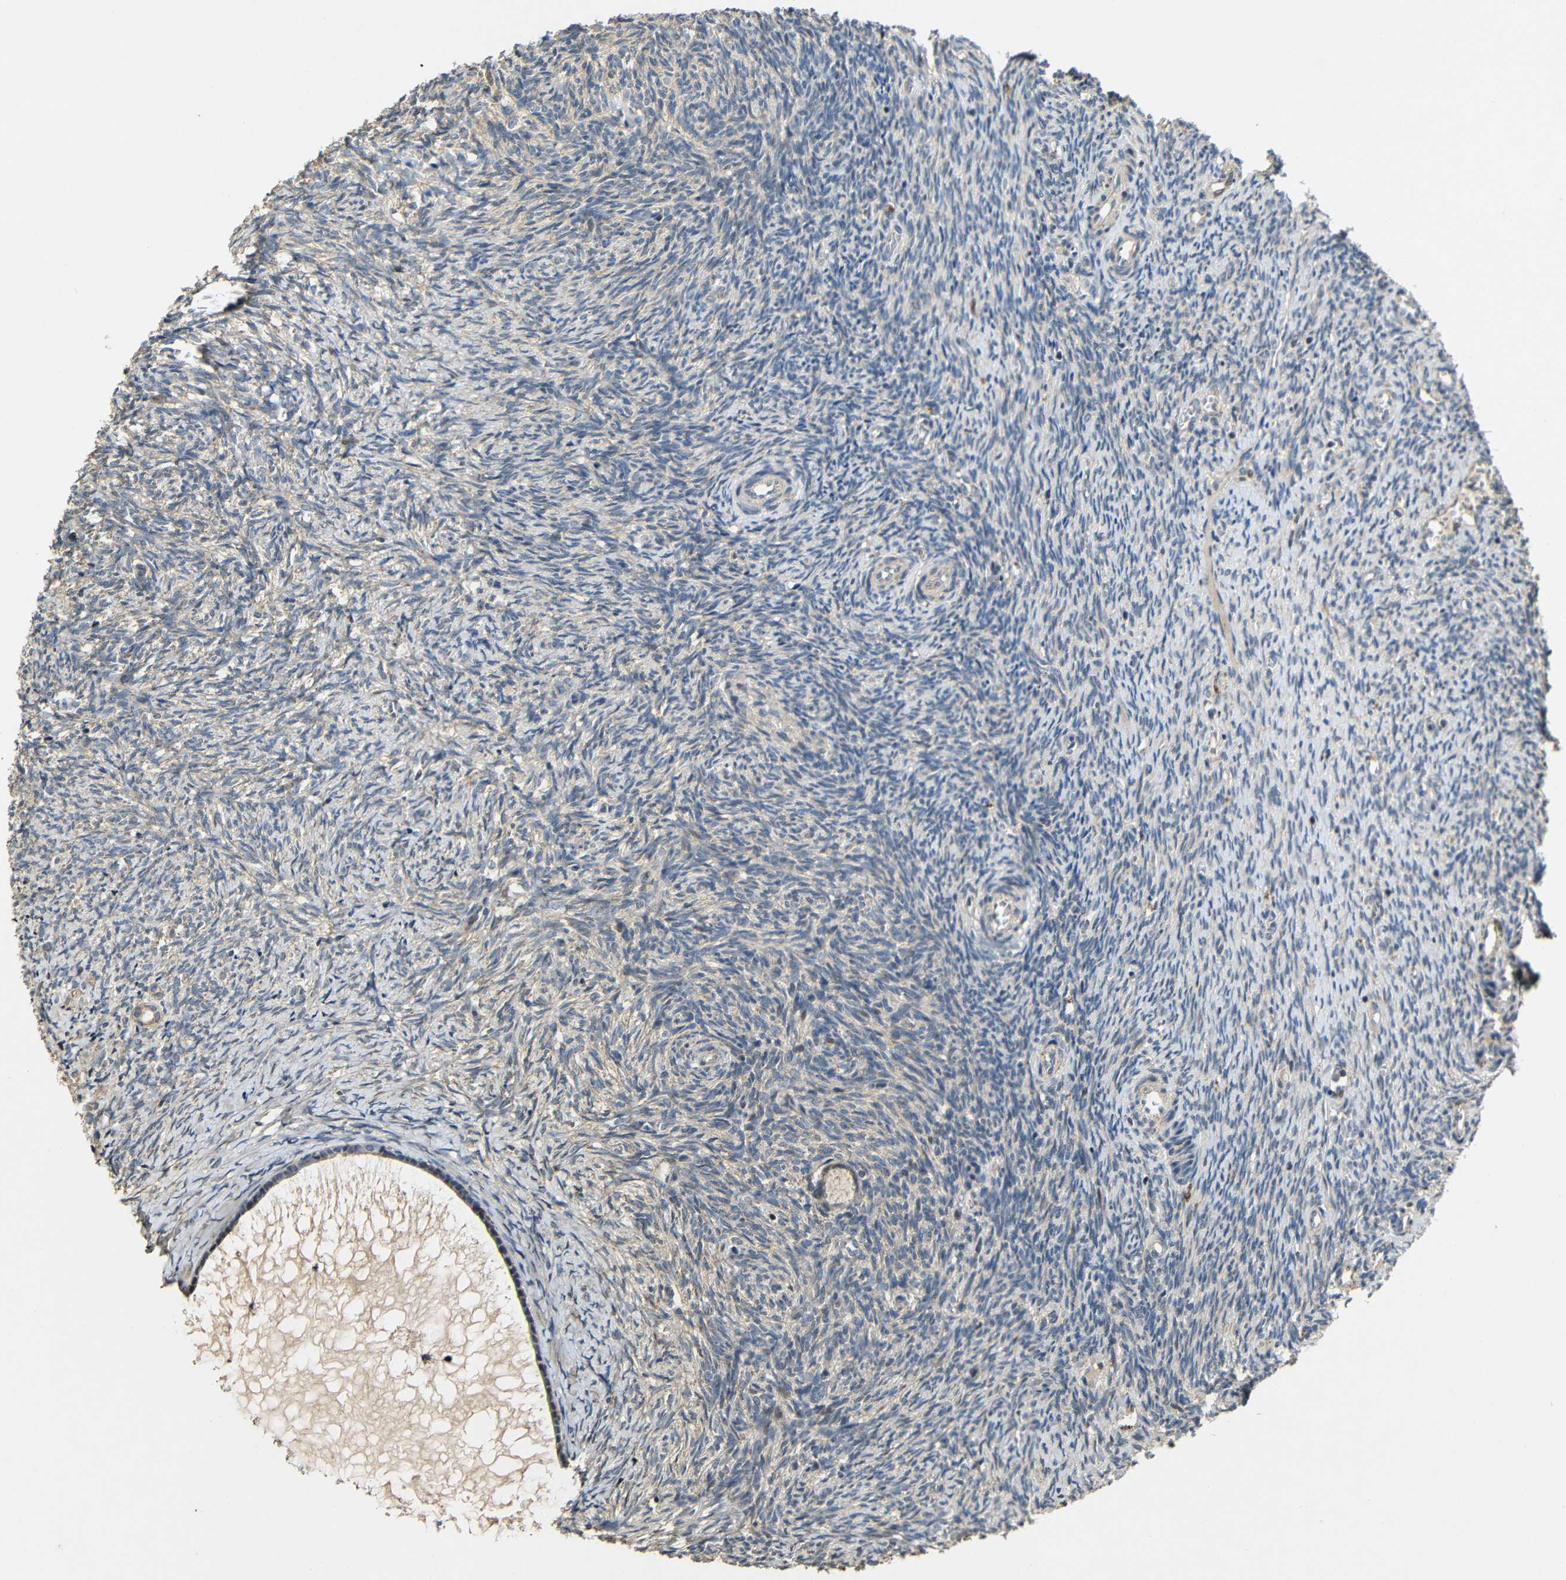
{"staining": {"intensity": "weak", "quantity": "25%-75%", "location": "cytoplasmic/membranous"}, "tissue": "ovary", "cell_type": "Ovarian stroma cells", "image_type": "normal", "snomed": [{"axis": "morphology", "description": "Normal tissue, NOS"}, {"axis": "topography", "description": "Ovary"}], "caption": "Weak cytoplasmic/membranous positivity is seen in approximately 25%-75% of ovarian stroma cells in normal ovary. (Brightfield microscopy of DAB IHC at high magnification).", "gene": "KAZALD1", "patient": {"sex": "female", "age": 41}}